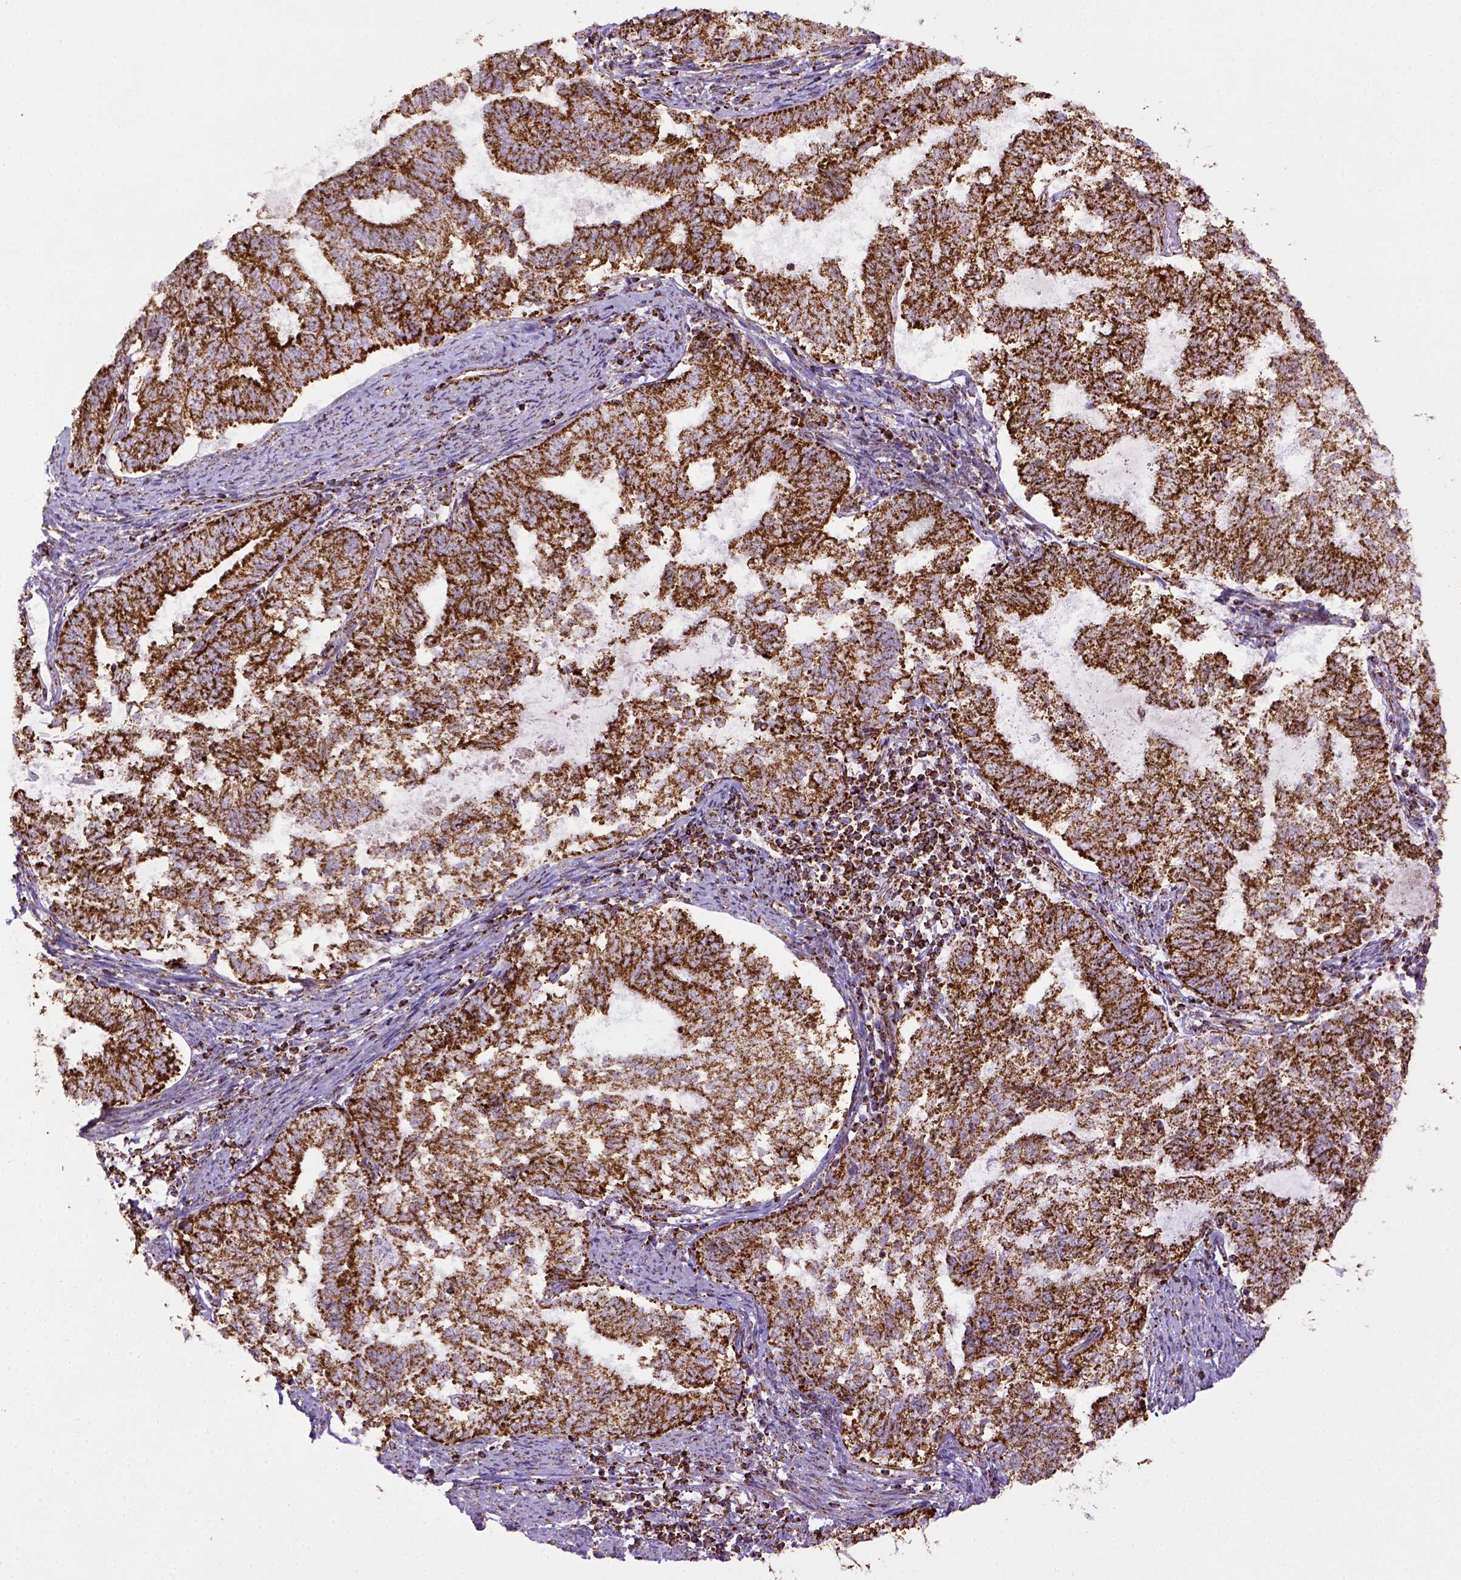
{"staining": {"intensity": "strong", "quantity": ">75%", "location": "cytoplasmic/membranous"}, "tissue": "endometrial cancer", "cell_type": "Tumor cells", "image_type": "cancer", "snomed": [{"axis": "morphology", "description": "Adenocarcinoma, NOS"}, {"axis": "topography", "description": "Endometrium"}], "caption": "A high-resolution micrograph shows IHC staining of adenocarcinoma (endometrial), which exhibits strong cytoplasmic/membranous expression in about >75% of tumor cells. (Stains: DAB in brown, nuclei in blue, Microscopy: brightfield microscopy at high magnification).", "gene": "MT-CO1", "patient": {"sex": "female", "age": 65}}